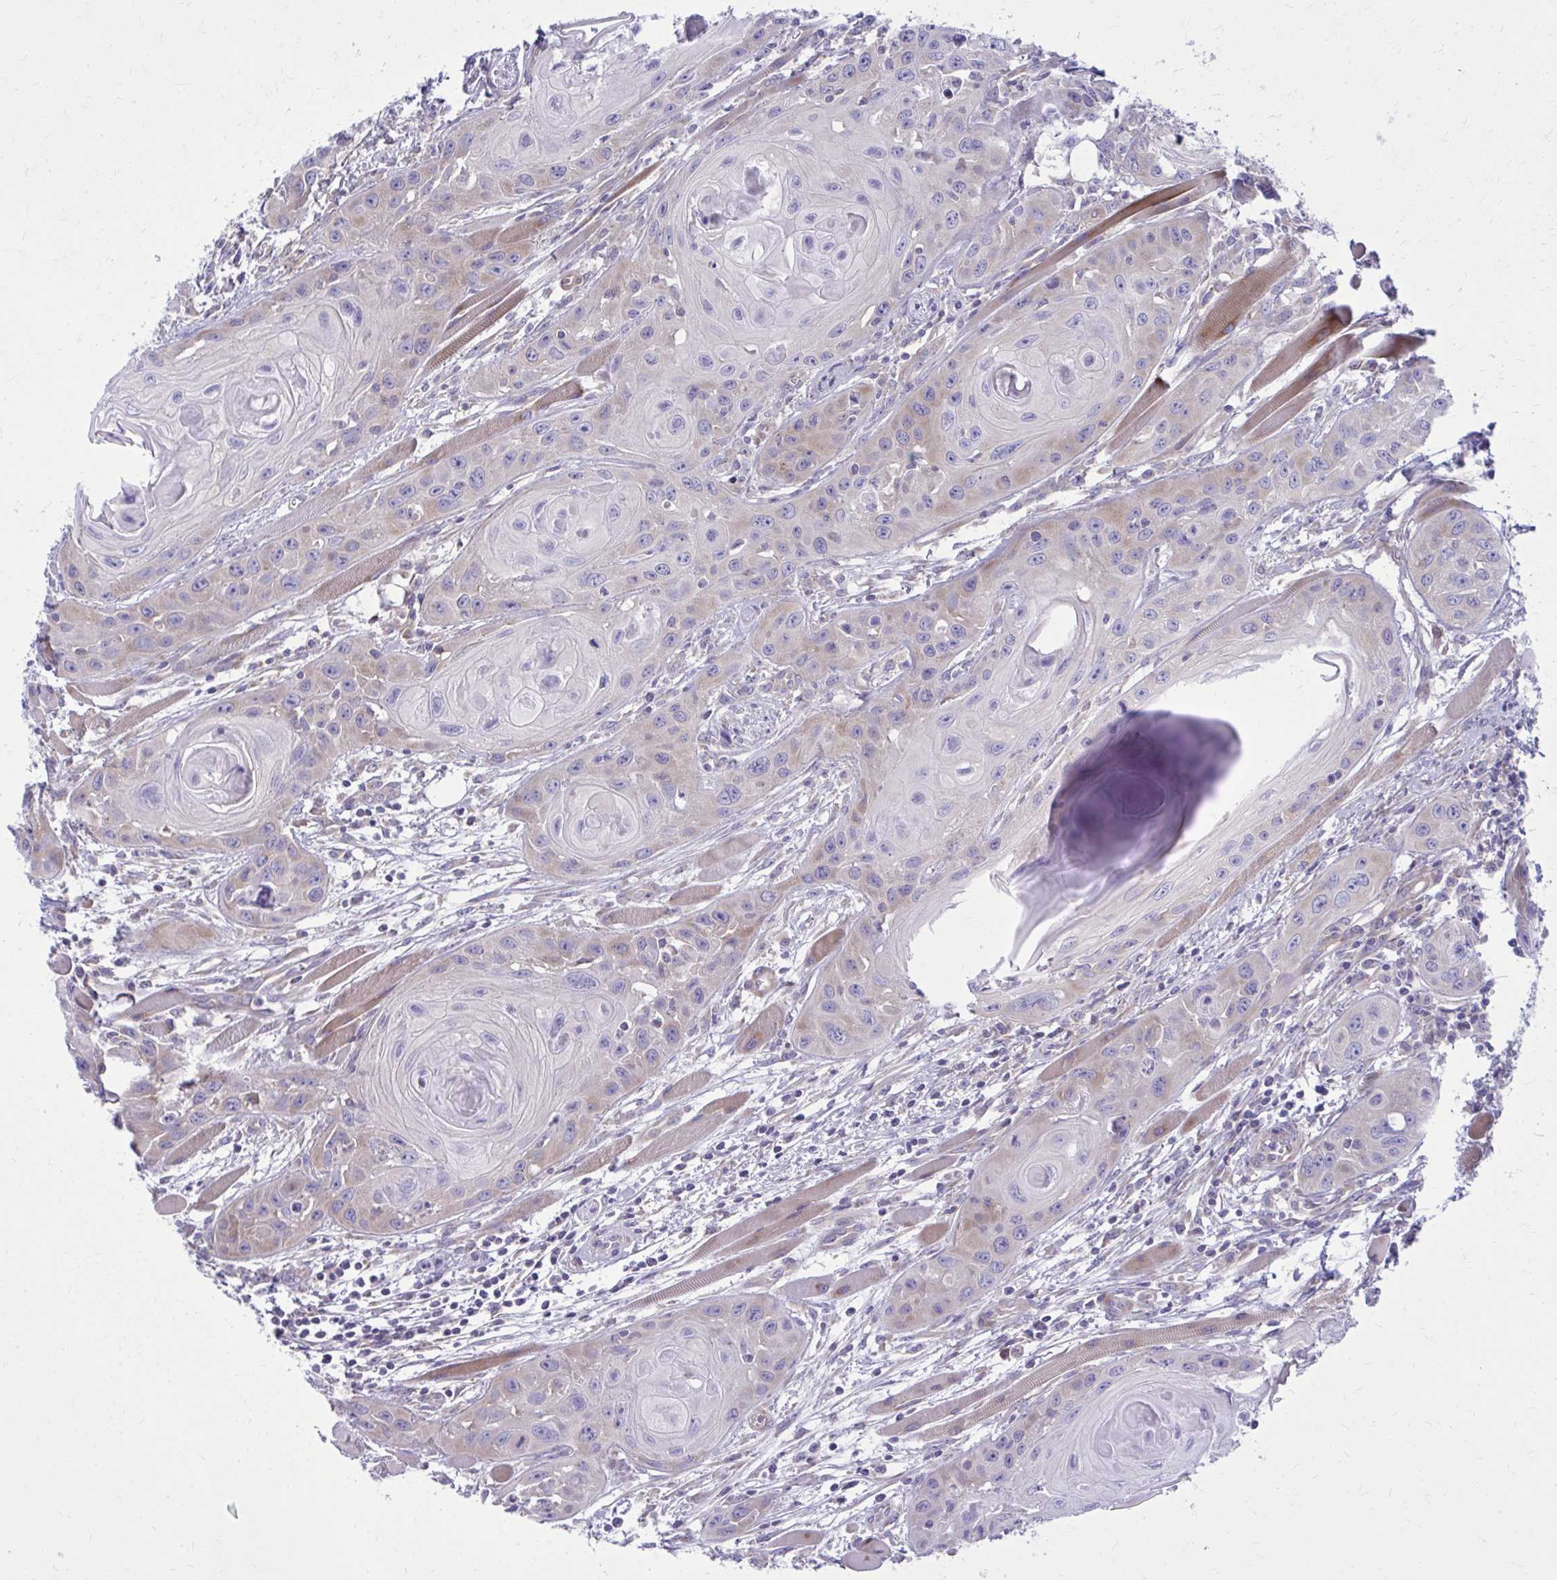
{"staining": {"intensity": "negative", "quantity": "none", "location": "none"}, "tissue": "head and neck cancer", "cell_type": "Tumor cells", "image_type": "cancer", "snomed": [{"axis": "morphology", "description": "Squamous cell carcinoma, NOS"}, {"axis": "topography", "description": "Oral tissue"}, {"axis": "topography", "description": "Head-Neck"}], "caption": "Tumor cells show no significant protein expression in head and neck cancer (squamous cell carcinoma). (DAB immunohistochemistry (IHC) visualized using brightfield microscopy, high magnification).", "gene": "GIGYF2", "patient": {"sex": "male", "age": 58}}